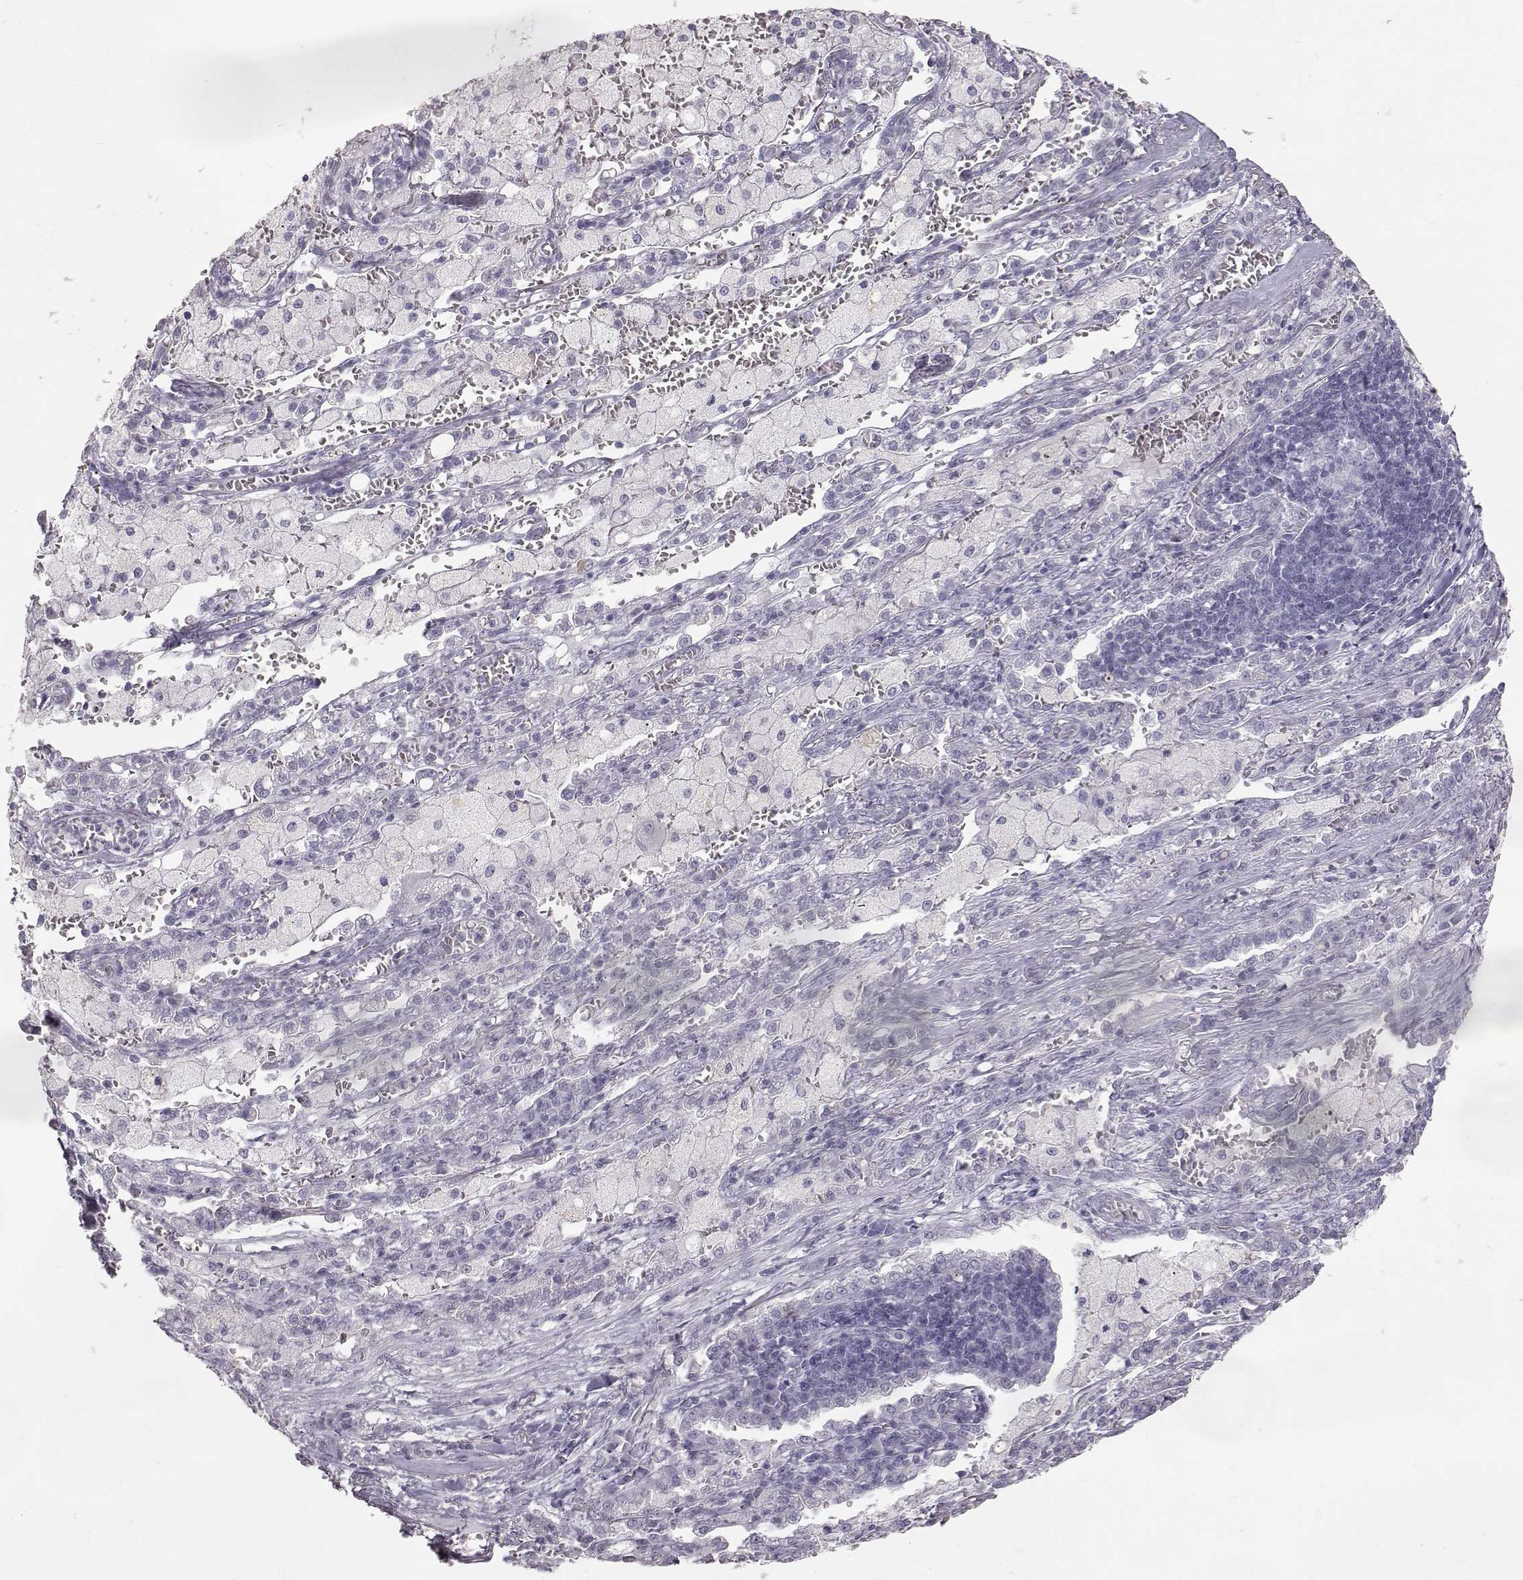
{"staining": {"intensity": "negative", "quantity": "none", "location": "none"}, "tissue": "lung cancer", "cell_type": "Tumor cells", "image_type": "cancer", "snomed": [{"axis": "morphology", "description": "Adenocarcinoma, NOS"}, {"axis": "topography", "description": "Lung"}], "caption": "High magnification brightfield microscopy of lung cancer (adenocarcinoma) stained with DAB (brown) and counterstained with hematoxylin (blue): tumor cells show no significant positivity.", "gene": "KRT33A", "patient": {"sex": "male", "age": 57}}